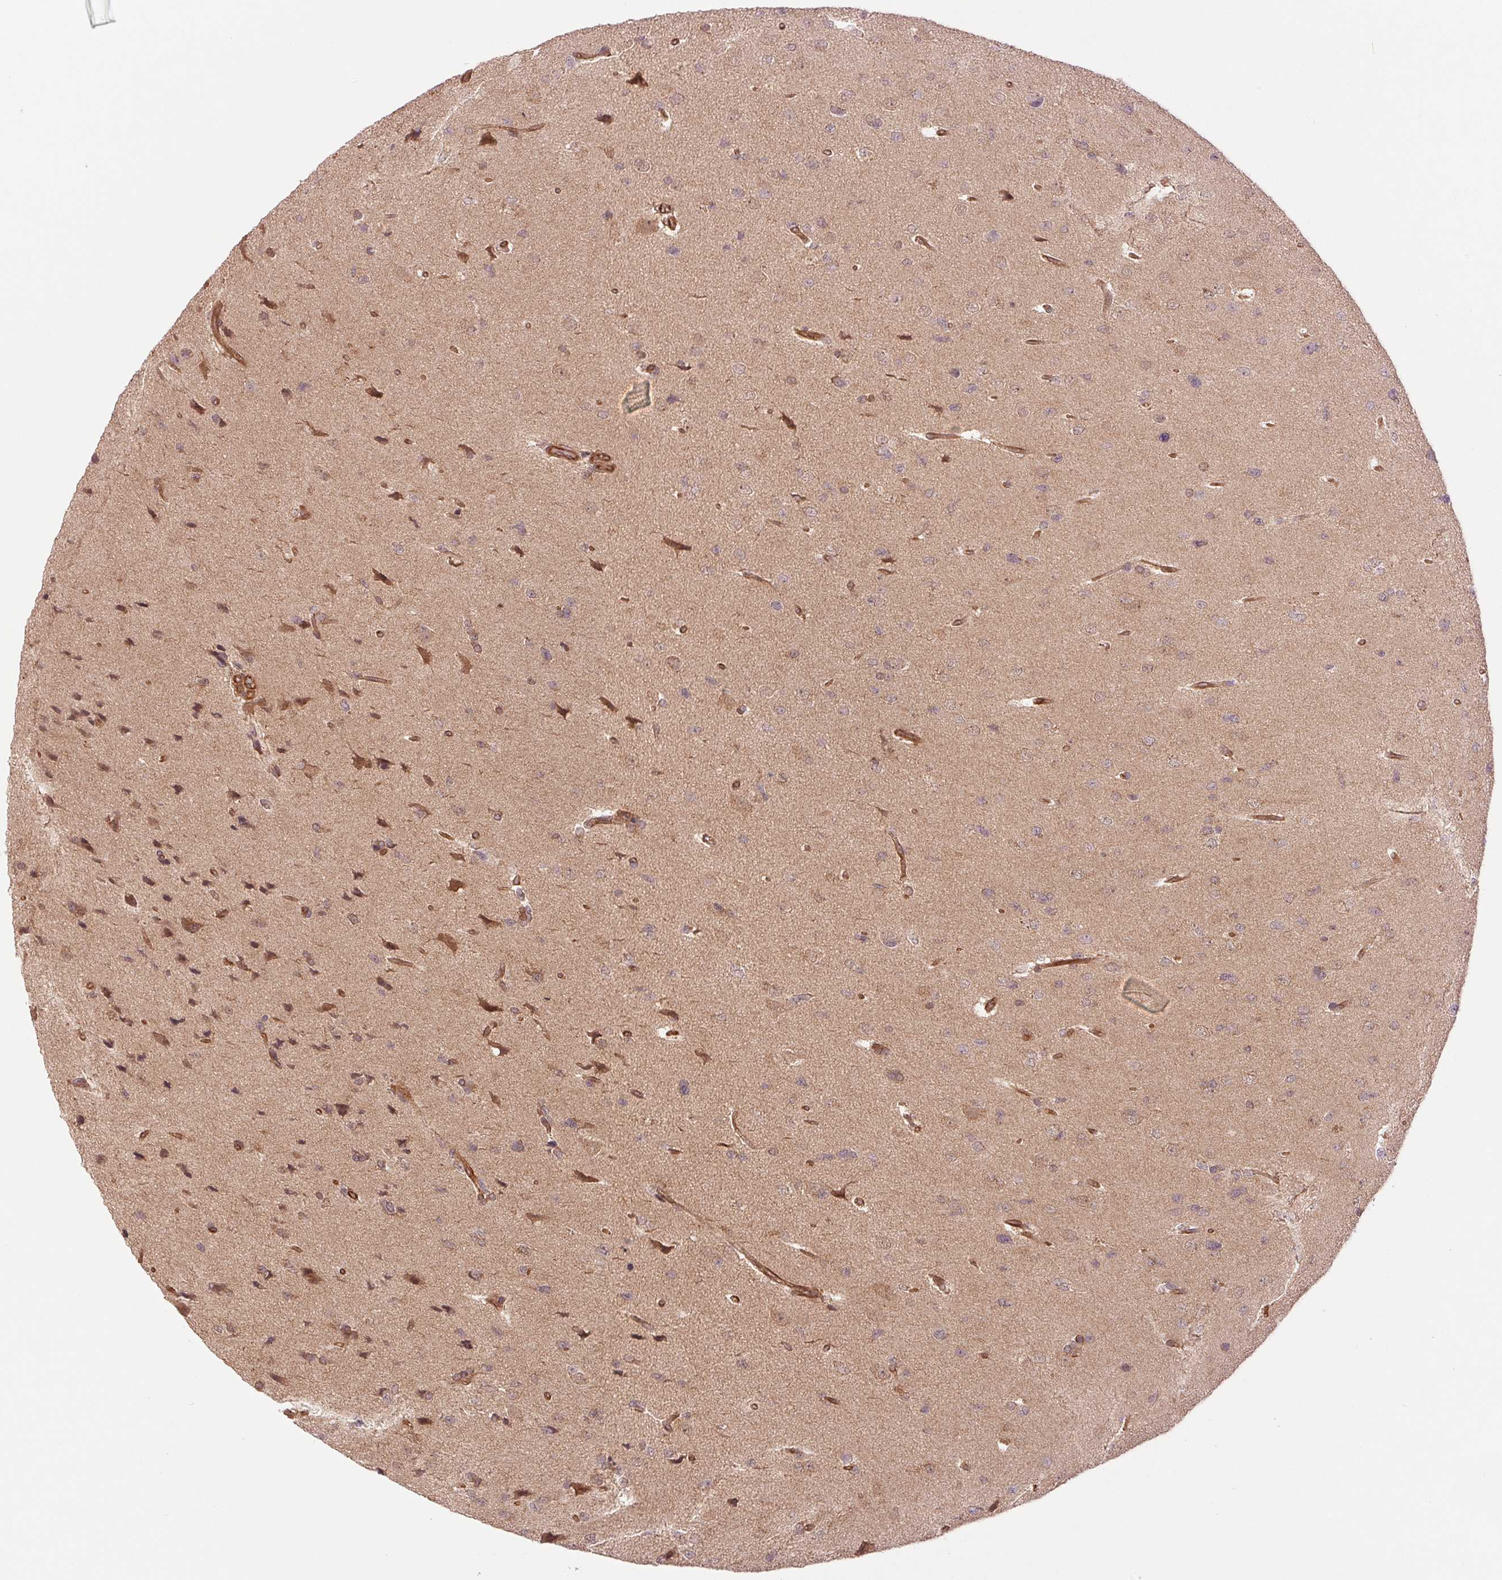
{"staining": {"intensity": "moderate", "quantity": "<25%", "location": "cytoplasmic/membranous"}, "tissue": "glioma", "cell_type": "Tumor cells", "image_type": "cancer", "snomed": [{"axis": "morphology", "description": "Glioma, malignant, Low grade"}, {"axis": "topography", "description": "Brain"}], "caption": "Immunohistochemistry (IHC) micrograph of neoplastic tissue: malignant glioma (low-grade) stained using immunohistochemistry (IHC) exhibits low levels of moderate protein expression localized specifically in the cytoplasmic/membranous of tumor cells, appearing as a cytoplasmic/membranous brown color.", "gene": "STARD7", "patient": {"sex": "female", "age": 55}}